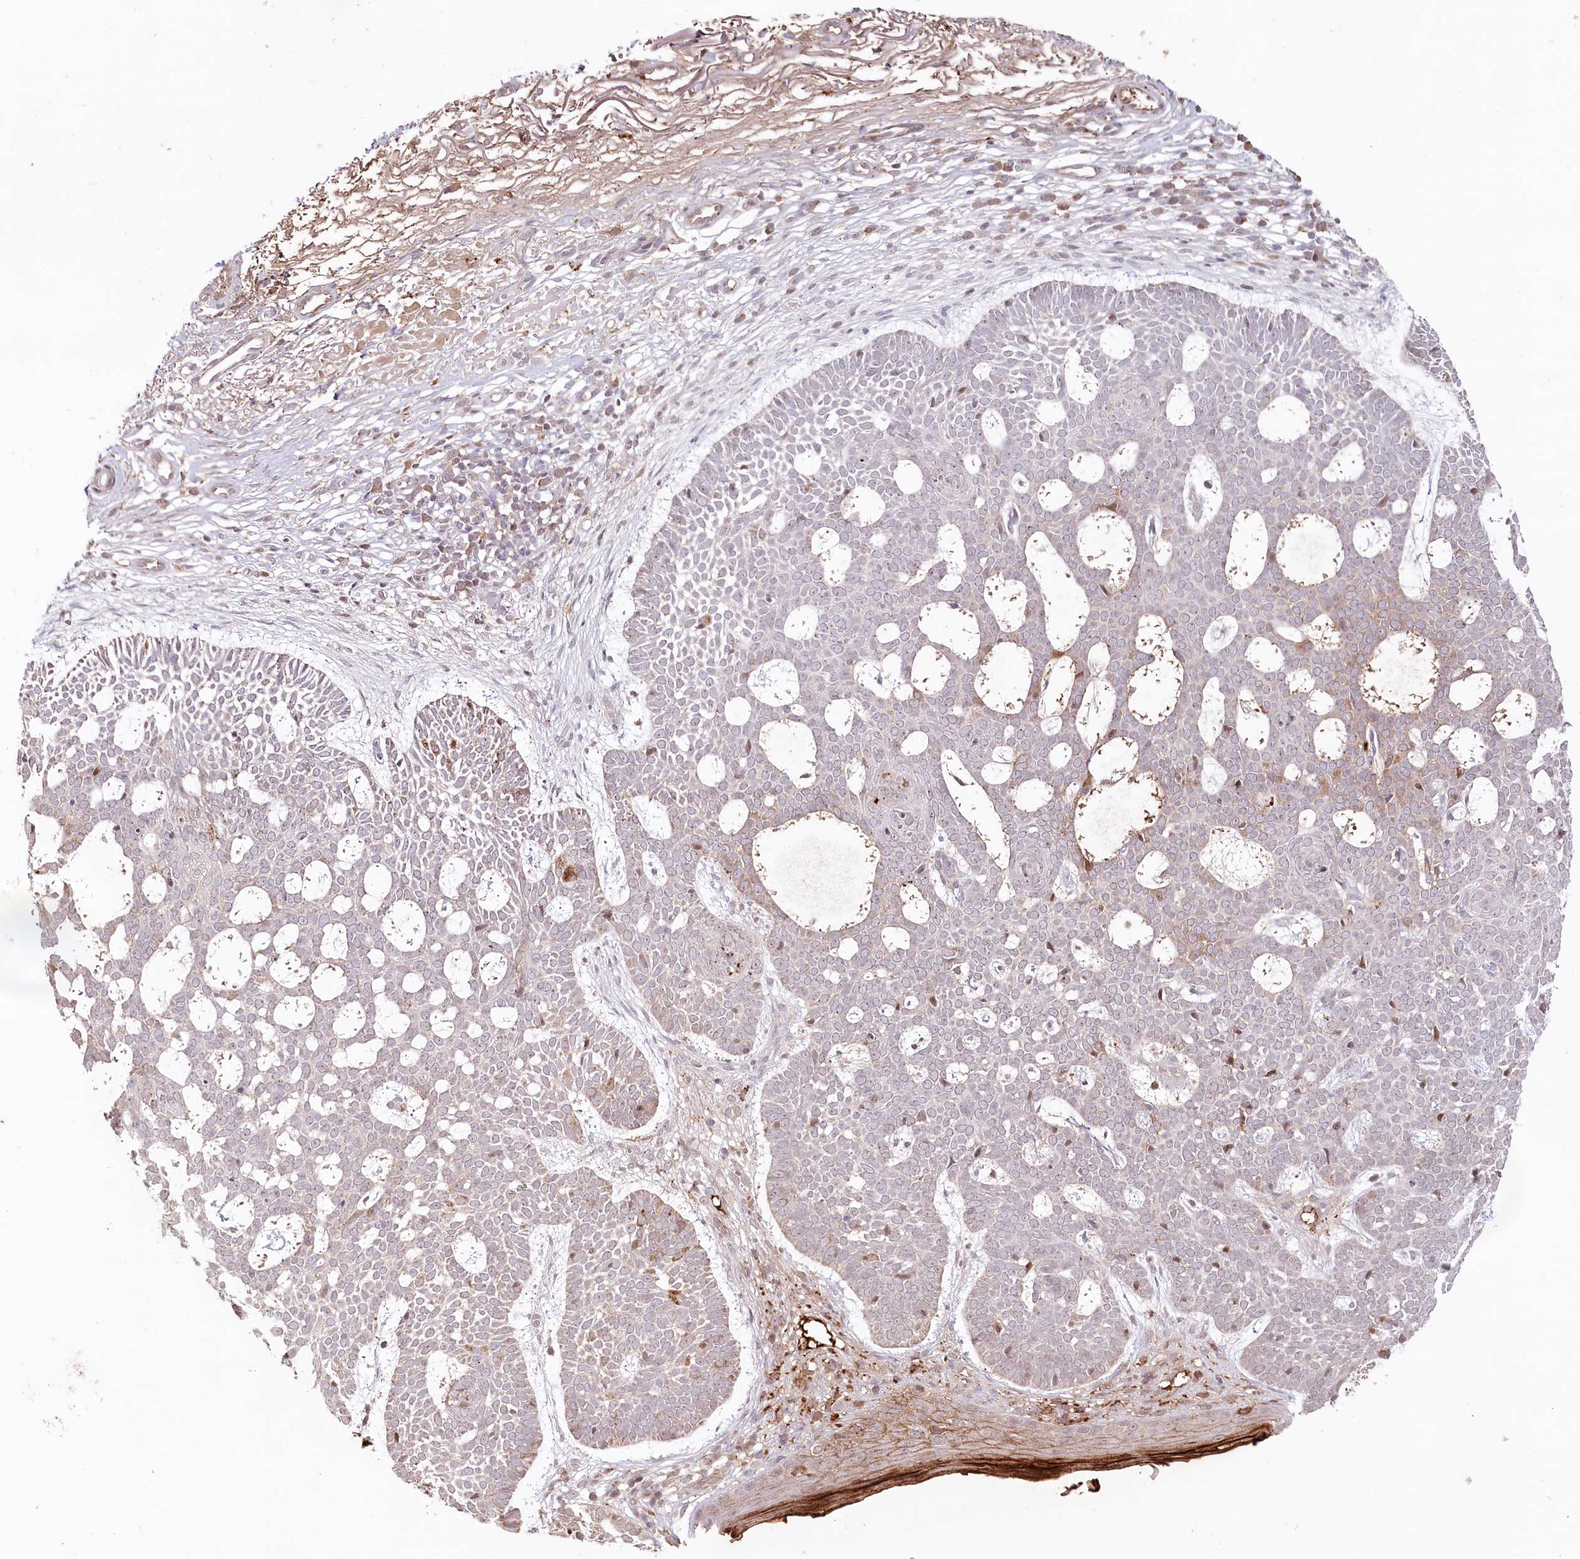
{"staining": {"intensity": "negative", "quantity": "none", "location": "none"}, "tissue": "skin cancer", "cell_type": "Tumor cells", "image_type": "cancer", "snomed": [{"axis": "morphology", "description": "Basal cell carcinoma"}, {"axis": "topography", "description": "Skin"}], "caption": "This is an immunohistochemistry photomicrograph of human skin basal cell carcinoma. There is no positivity in tumor cells.", "gene": "PSAPL1", "patient": {"sex": "male", "age": 85}}